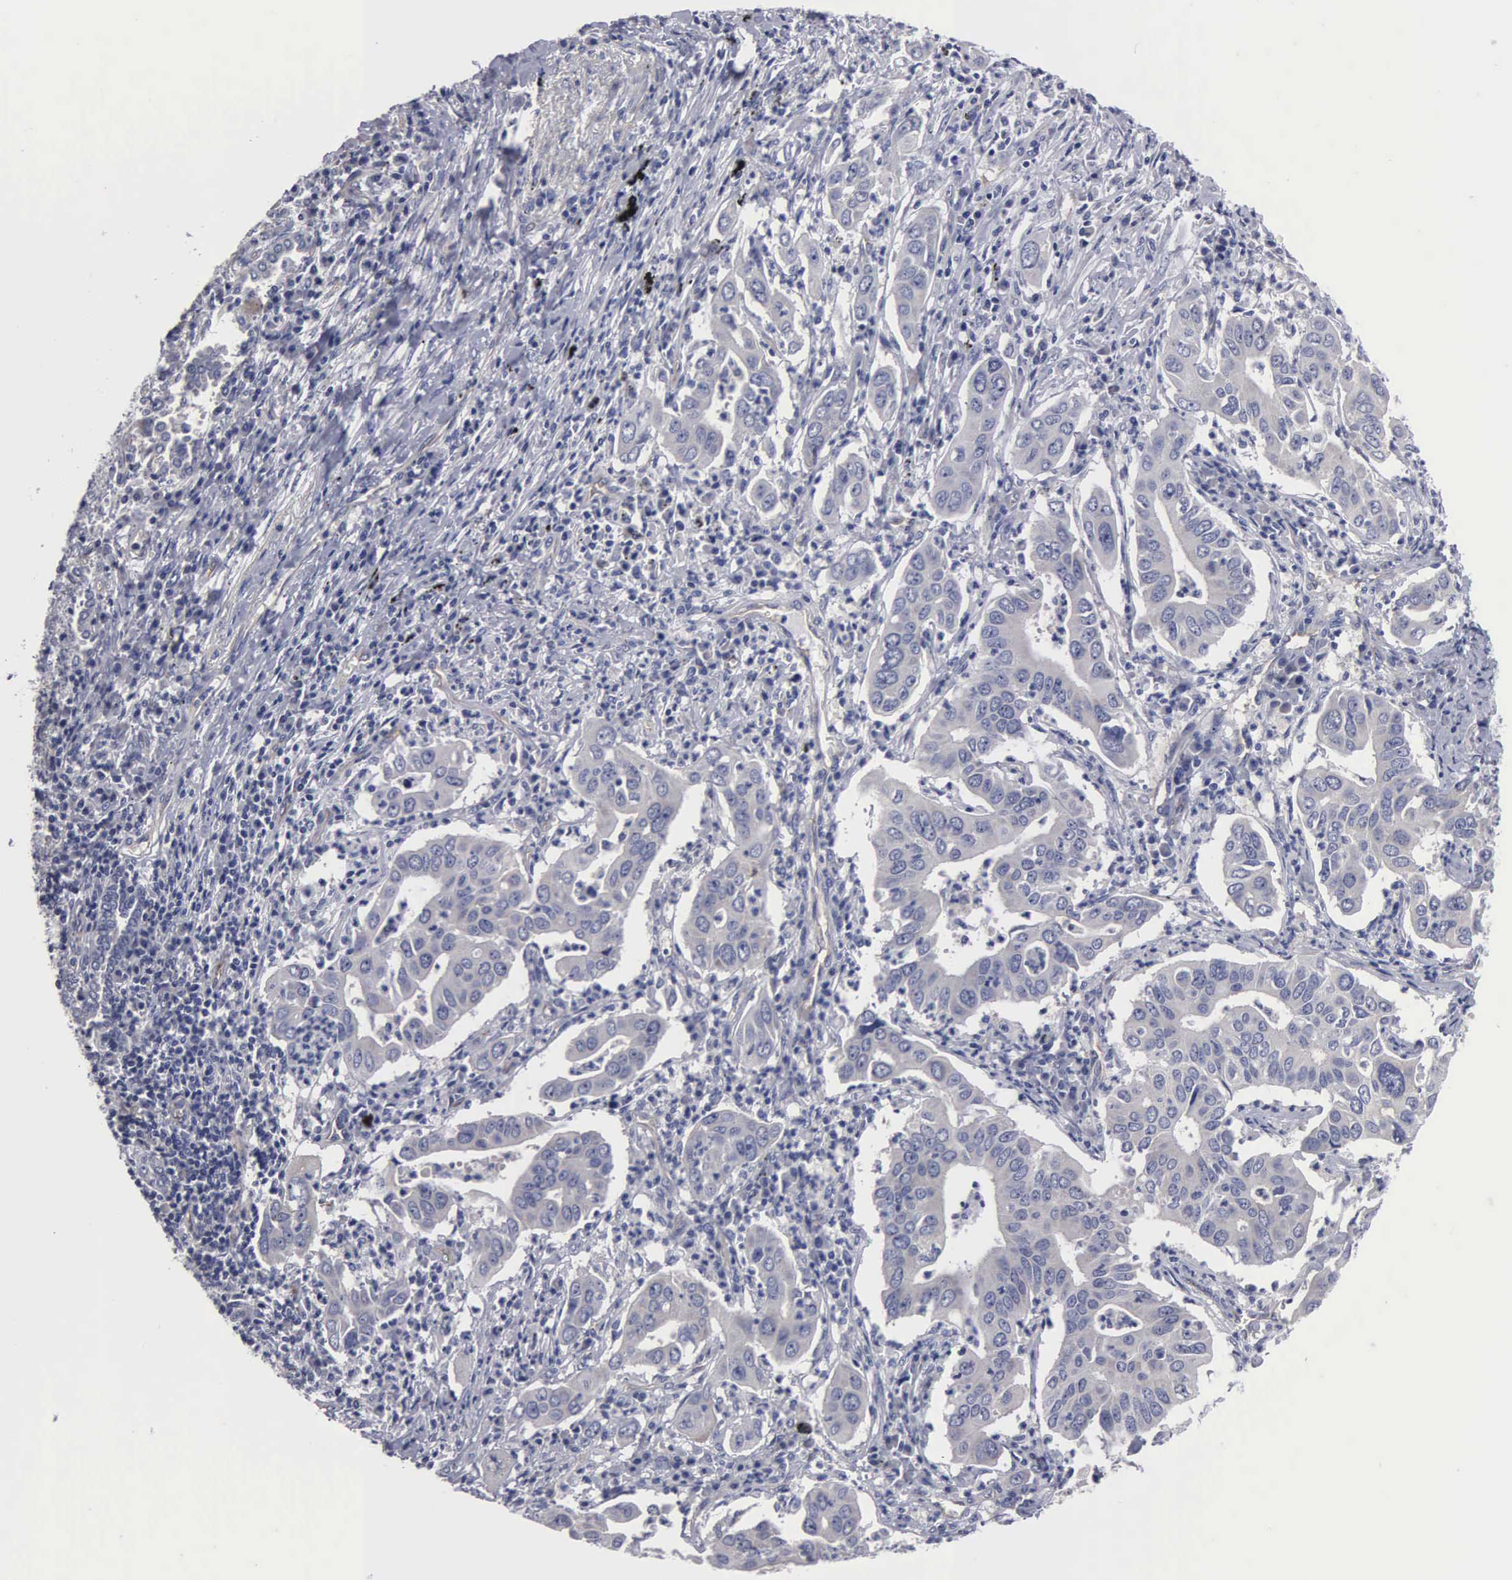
{"staining": {"intensity": "negative", "quantity": "none", "location": "none"}, "tissue": "lung cancer", "cell_type": "Tumor cells", "image_type": "cancer", "snomed": [{"axis": "morphology", "description": "Adenocarcinoma, NOS"}, {"axis": "topography", "description": "Lung"}], "caption": "High power microscopy histopathology image of an immunohistochemistry (IHC) photomicrograph of lung cancer, revealing no significant staining in tumor cells. (DAB IHC, high magnification).", "gene": "RDX", "patient": {"sex": "male", "age": 48}}